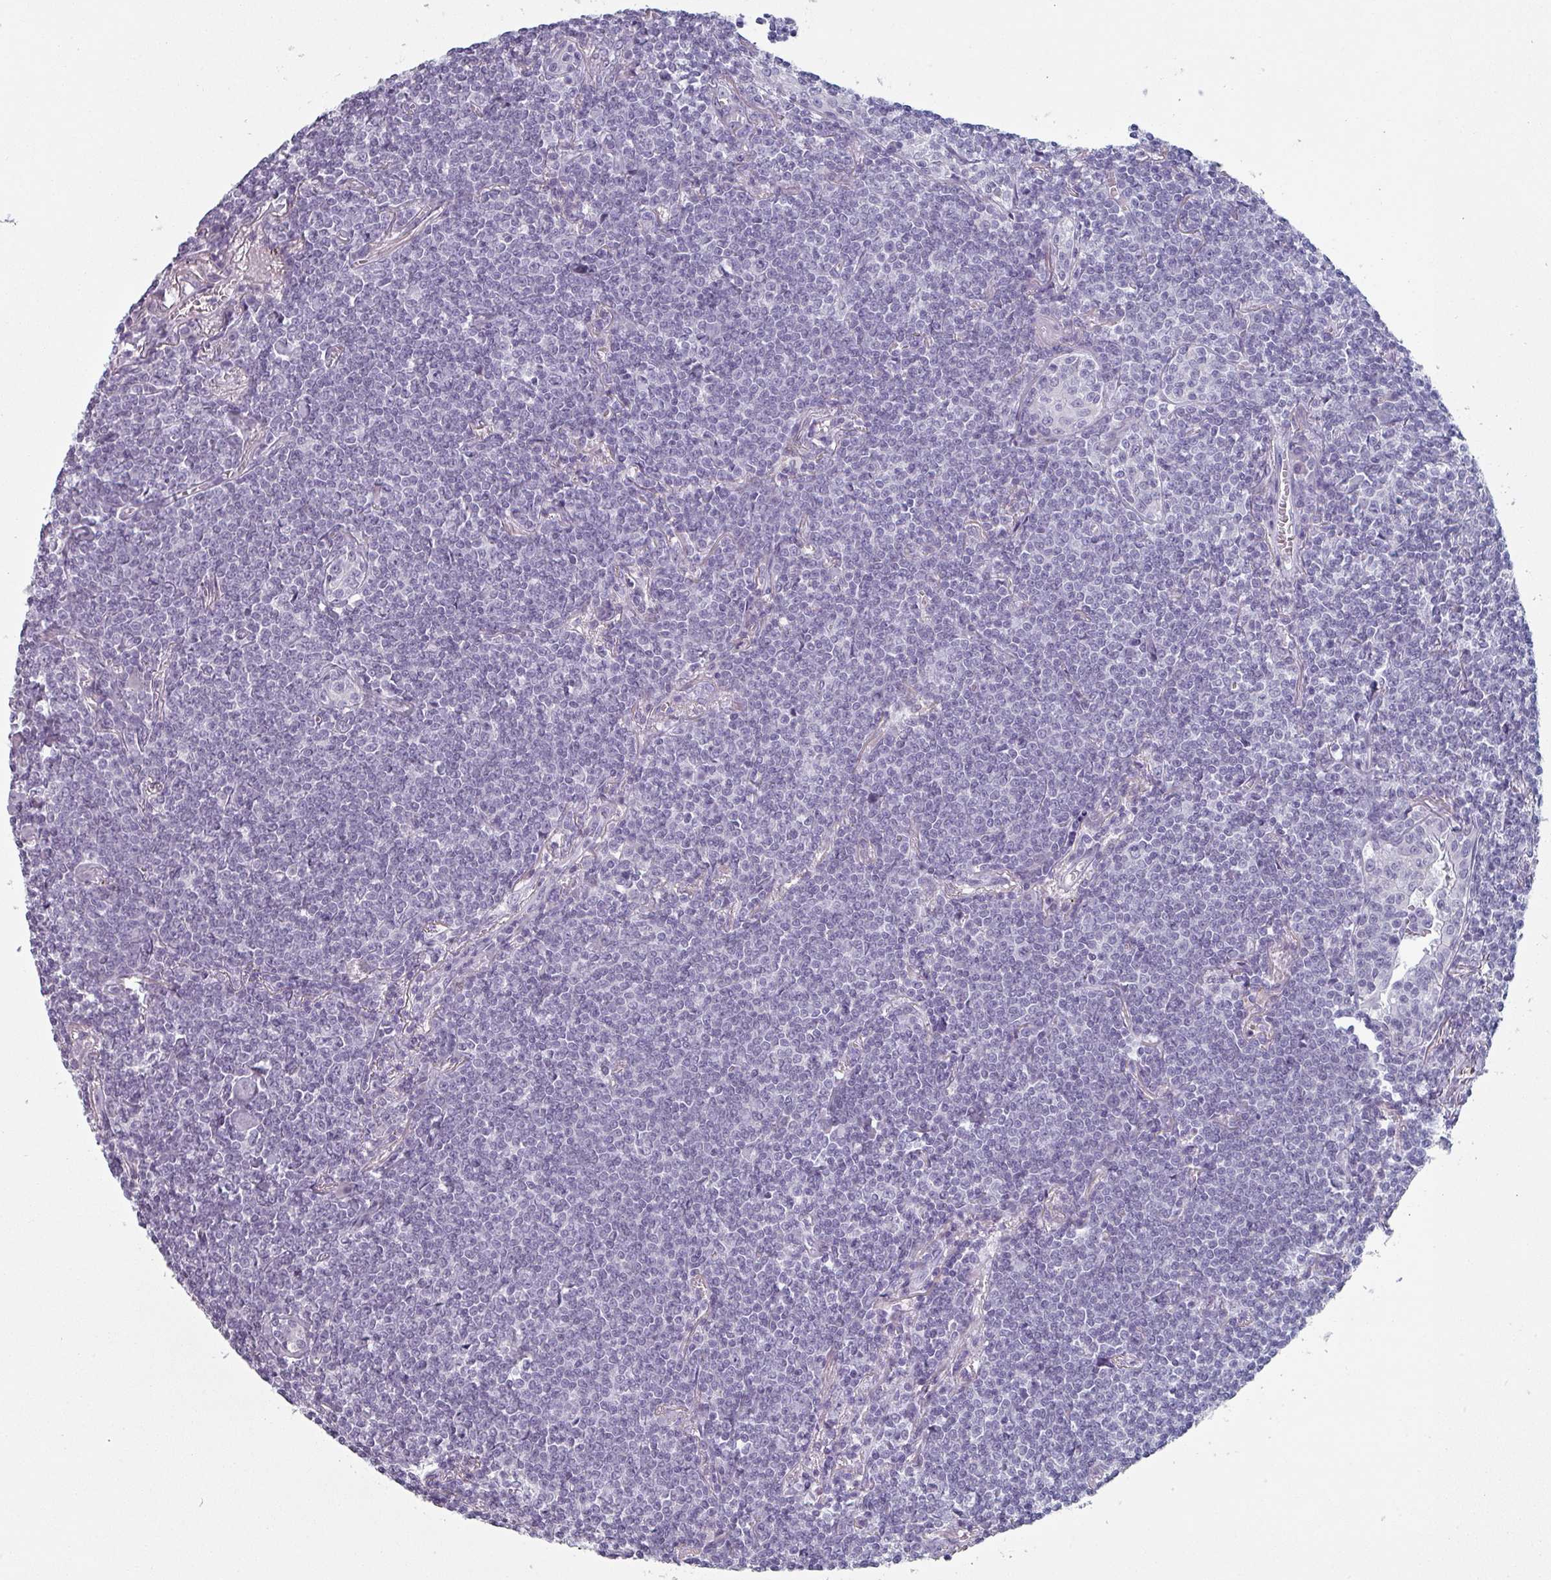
{"staining": {"intensity": "negative", "quantity": "none", "location": "none"}, "tissue": "lymphoma", "cell_type": "Tumor cells", "image_type": "cancer", "snomed": [{"axis": "morphology", "description": "Malignant lymphoma, non-Hodgkin's type, Low grade"}, {"axis": "topography", "description": "Lung"}], "caption": "Image shows no significant protein expression in tumor cells of lymphoma.", "gene": "SLC35G2", "patient": {"sex": "female", "age": 71}}